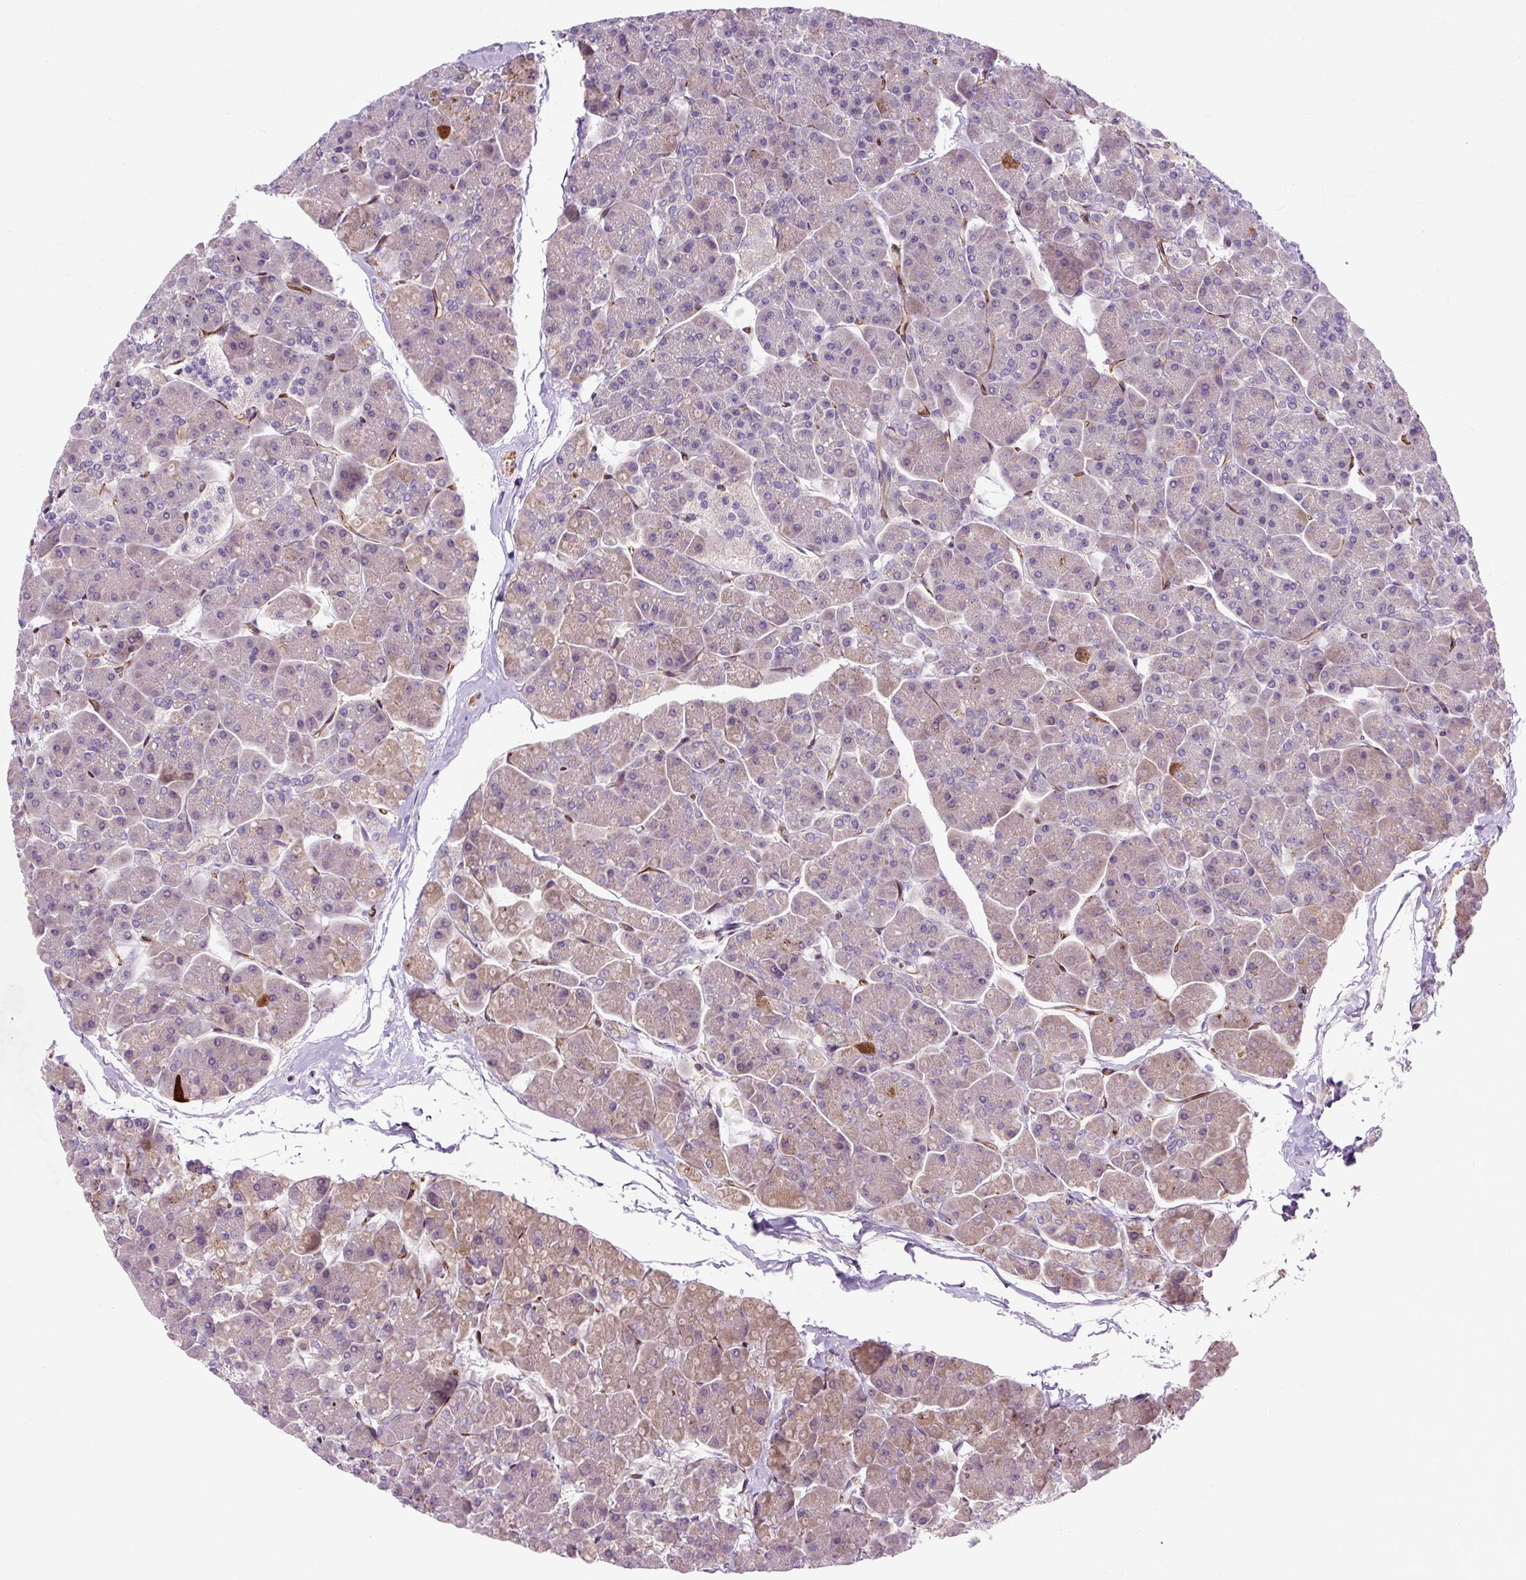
{"staining": {"intensity": "weak", "quantity": "25%-75%", "location": "cytoplasmic/membranous"}, "tissue": "pancreas", "cell_type": "Exocrine glandular cells", "image_type": "normal", "snomed": [{"axis": "morphology", "description": "Normal tissue, NOS"}, {"axis": "topography", "description": "Pancreas"}, {"axis": "topography", "description": "Peripheral nerve tissue"}], "caption": "Immunohistochemical staining of unremarkable pancreas demonstrates weak cytoplasmic/membranous protein positivity in about 25%-75% of exocrine glandular cells.", "gene": "PCDHGB3", "patient": {"sex": "male", "age": 54}}